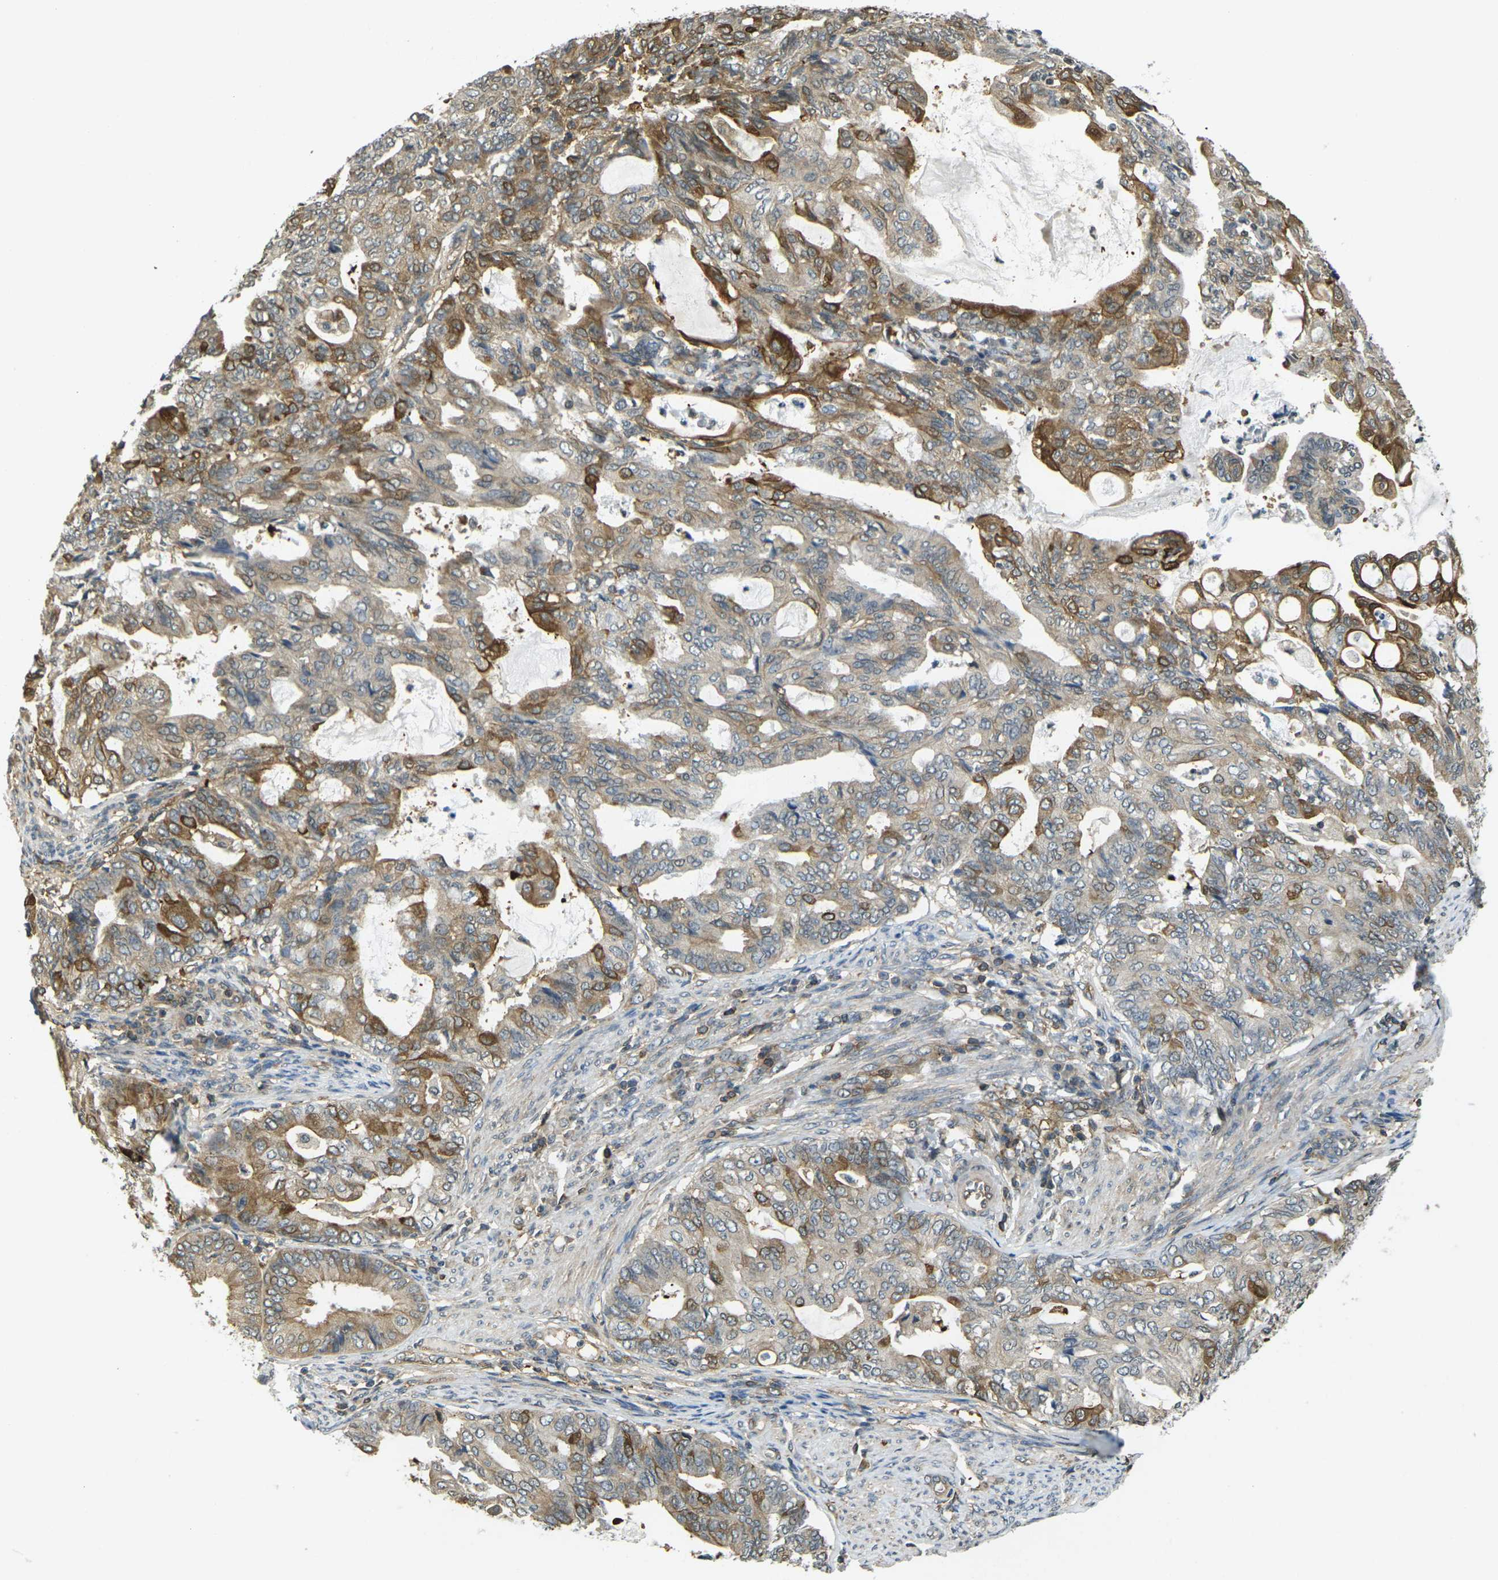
{"staining": {"intensity": "moderate", "quantity": "<25%", "location": "cytoplasmic/membranous"}, "tissue": "endometrial cancer", "cell_type": "Tumor cells", "image_type": "cancer", "snomed": [{"axis": "morphology", "description": "Adenocarcinoma, NOS"}, {"axis": "topography", "description": "Endometrium"}], "caption": "Immunohistochemical staining of endometrial cancer (adenocarcinoma) demonstrates low levels of moderate cytoplasmic/membranous protein expression in approximately <25% of tumor cells.", "gene": "CAST", "patient": {"sex": "female", "age": 86}}